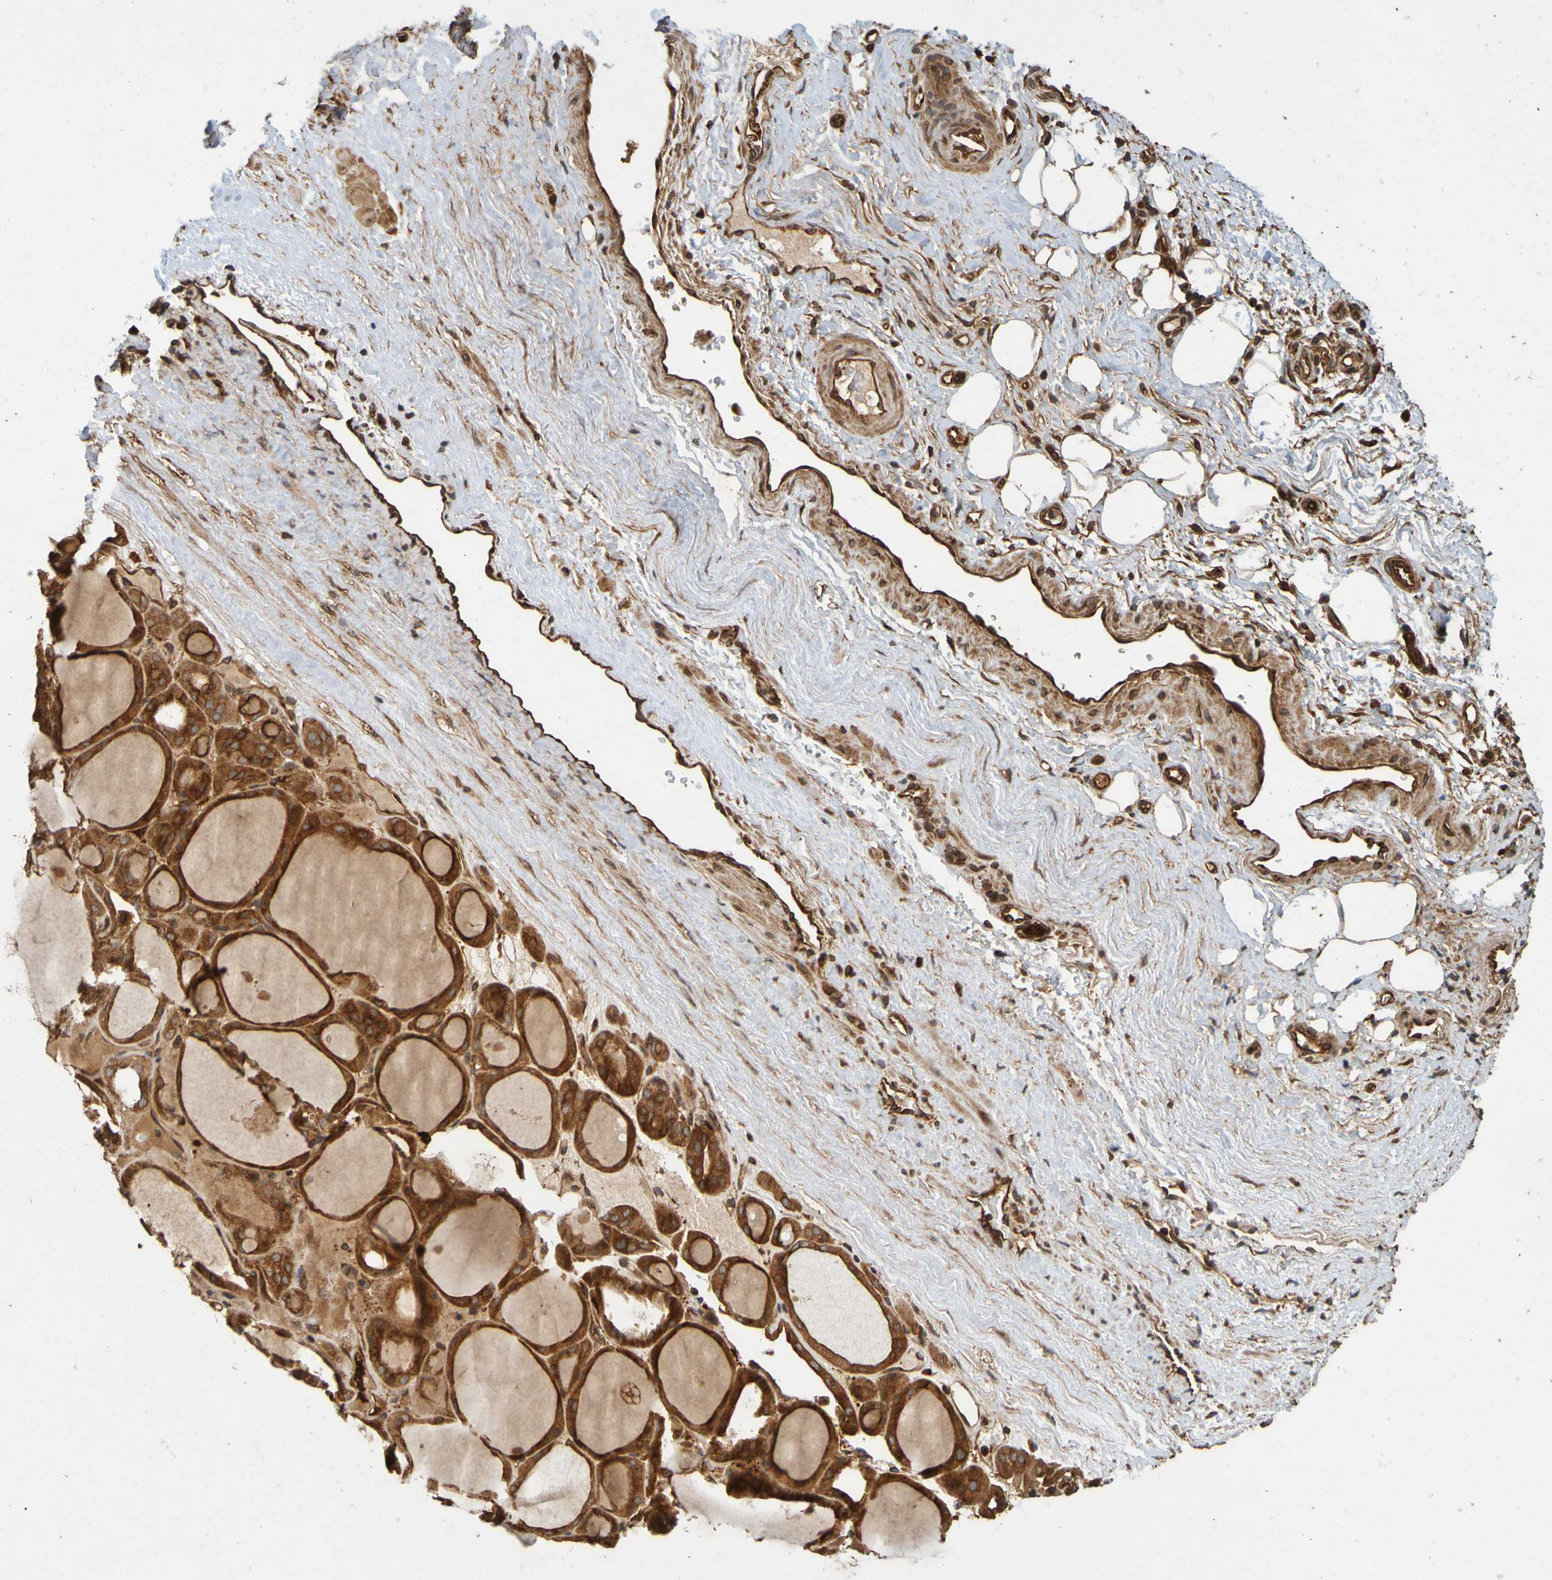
{"staining": {"intensity": "strong", "quantity": ">75%", "location": "cytoplasmic/membranous"}, "tissue": "thyroid gland", "cell_type": "Glandular cells", "image_type": "normal", "snomed": [{"axis": "morphology", "description": "Normal tissue, NOS"}, {"axis": "morphology", "description": "Carcinoma, NOS"}, {"axis": "topography", "description": "Thyroid gland"}], "caption": "Protein staining displays strong cytoplasmic/membranous expression in approximately >75% of glandular cells in unremarkable thyroid gland. (DAB (3,3'-diaminobenzidine) IHC with brightfield microscopy, high magnification).", "gene": "OCRL", "patient": {"sex": "female", "age": 86}}